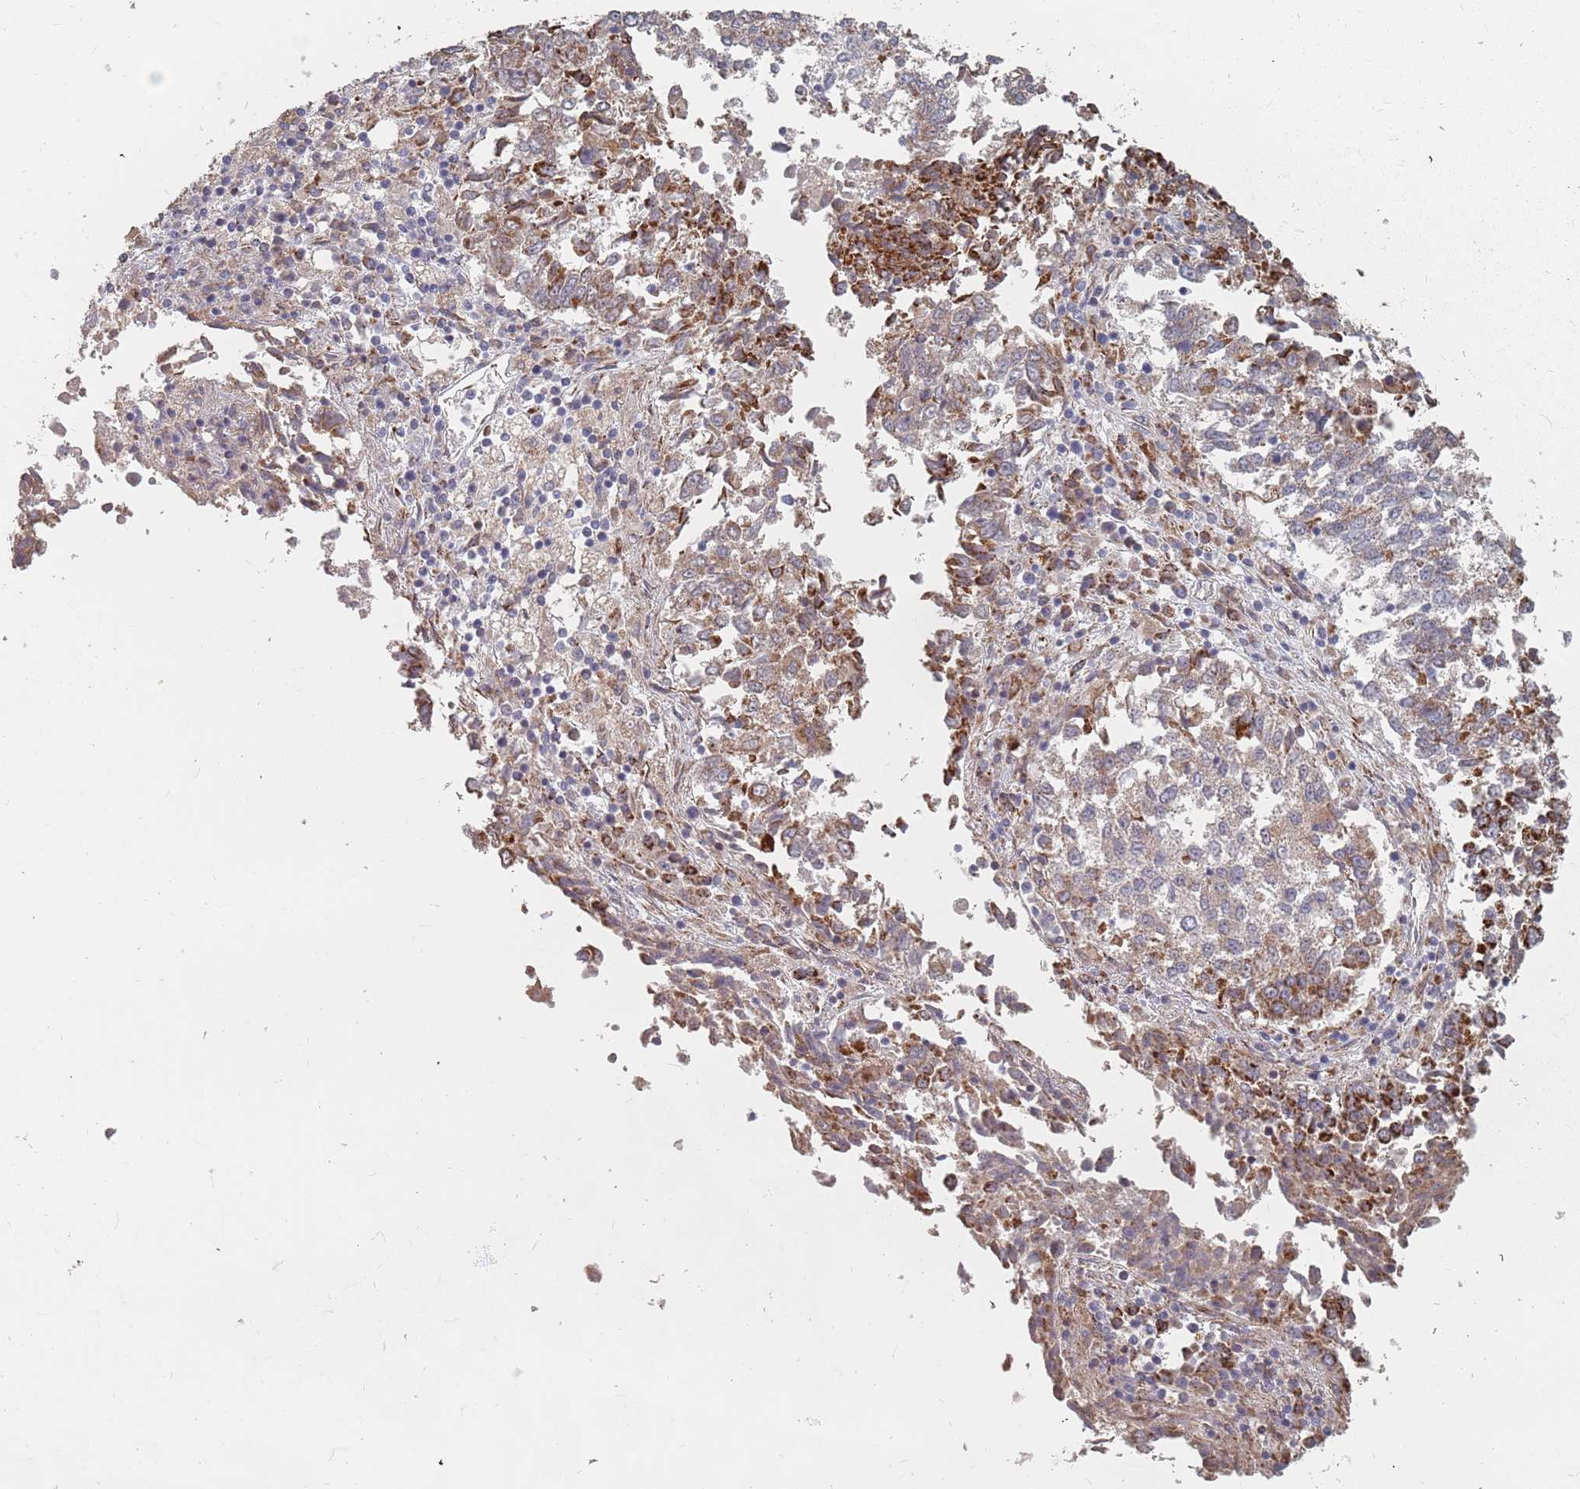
{"staining": {"intensity": "weak", "quantity": "25%-75%", "location": "cytoplasmic/membranous"}, "tissue": "lung cancer", "cell_type": "Tumor cells", "image_type": "cancer", "snomed": [{"axis": "morphology", "description": "Squamous cell carcinoma, NOS"}, {"axis": "topography", "description": "Lung"}], "caption": "Lung squamous cell carcinoma stained for a protein (brown) demonstrates weak cytoplasmic/membranous positive positivity in about 25%-75% of tumor cells.", "gene": "ADAL", "patient": {"sex": "male", "age": 73}}